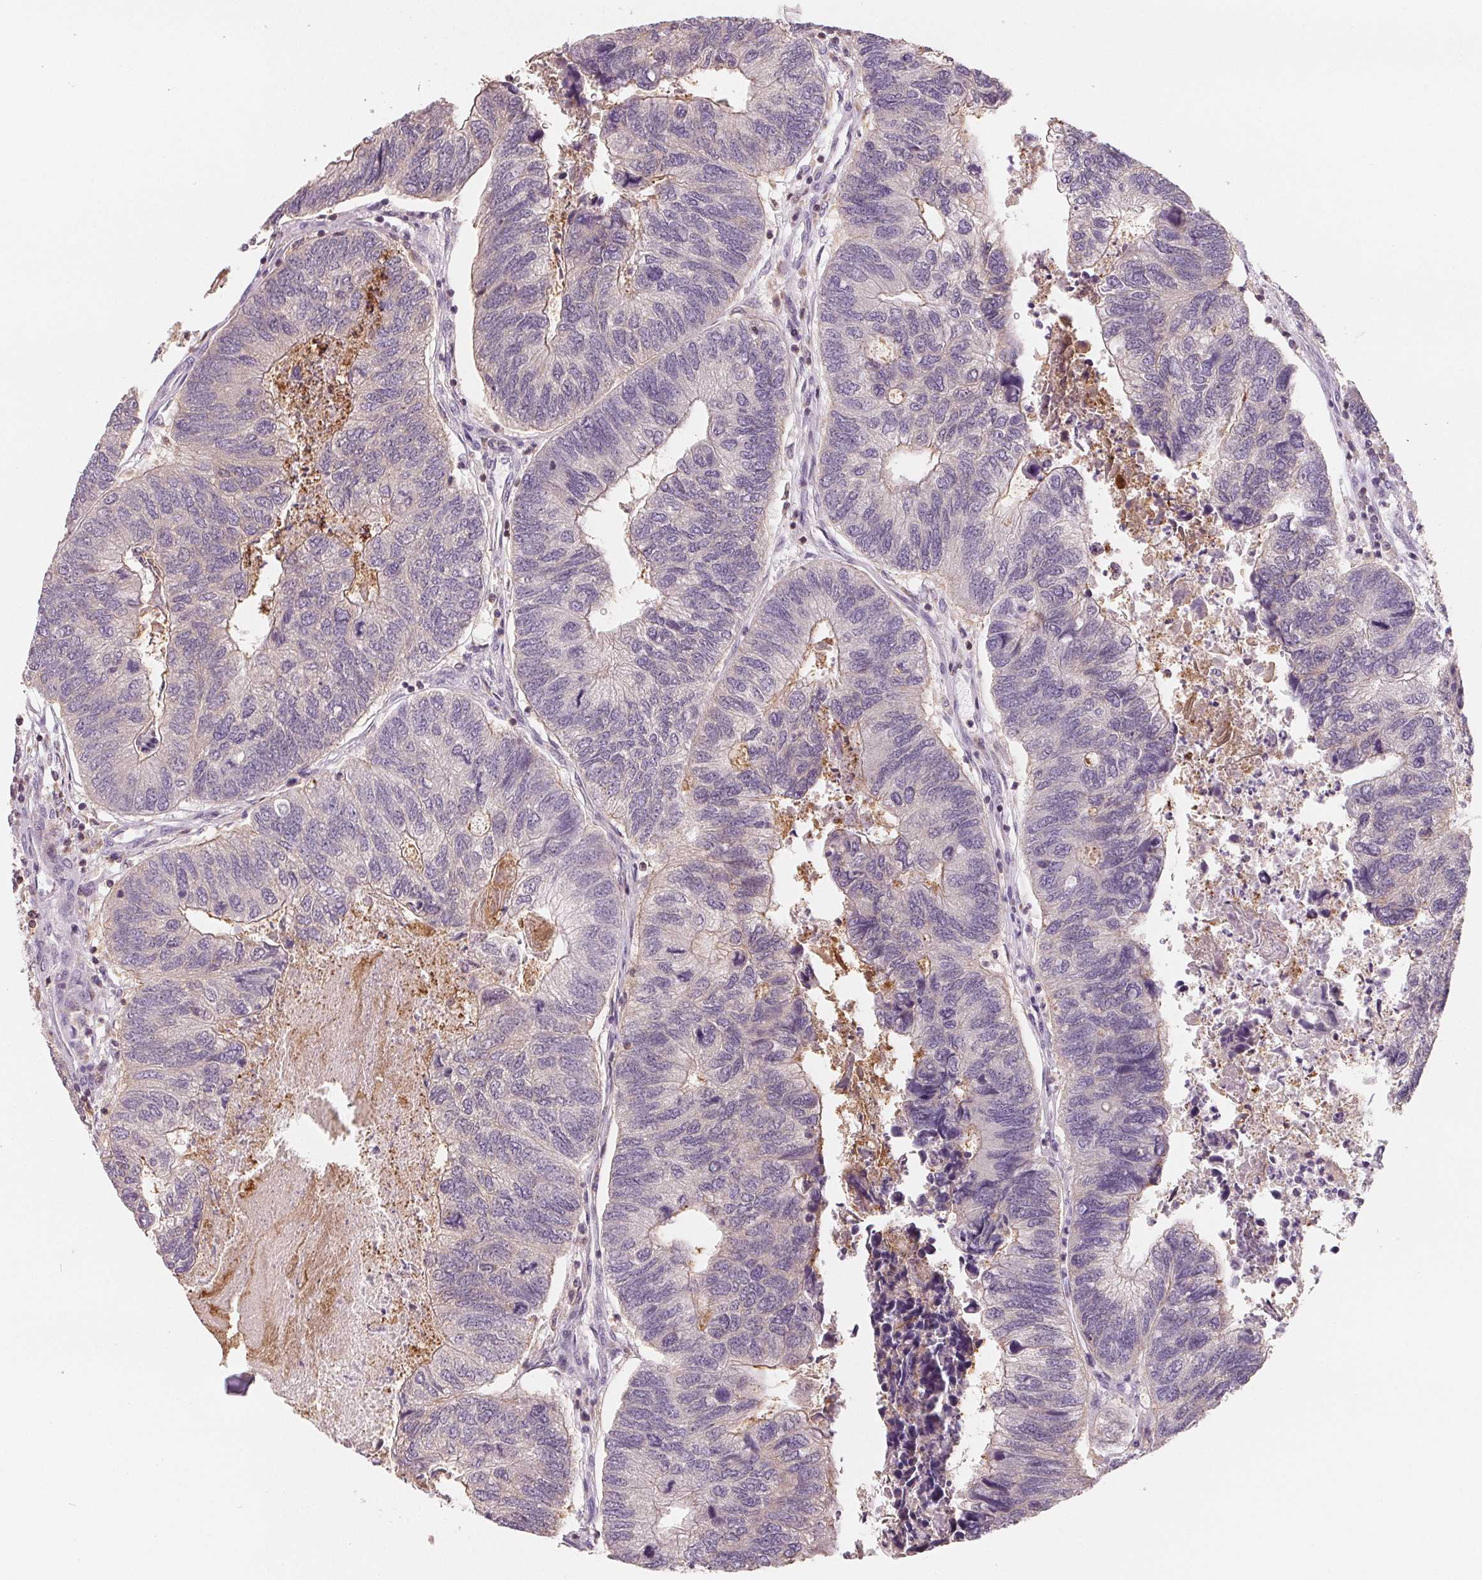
{"staining": {"intensity": "negative", "quantity": "none", "location": "none"}, "tissue": "colorectal cancer", "cell_type": "Tumor cells", "image_type": "cancer", "snomed": [{"axis": "morphology", "description": "Adenocarcinoma, NOS"}, {"axis": "topography", "description": "Colon"}], "caption": "Colorectal cancer was stained to show a protein in brown. There is no significant staining in tumor cells.", "gene": "VTCN1", "patient": {"sex": "female", "age": 67}}